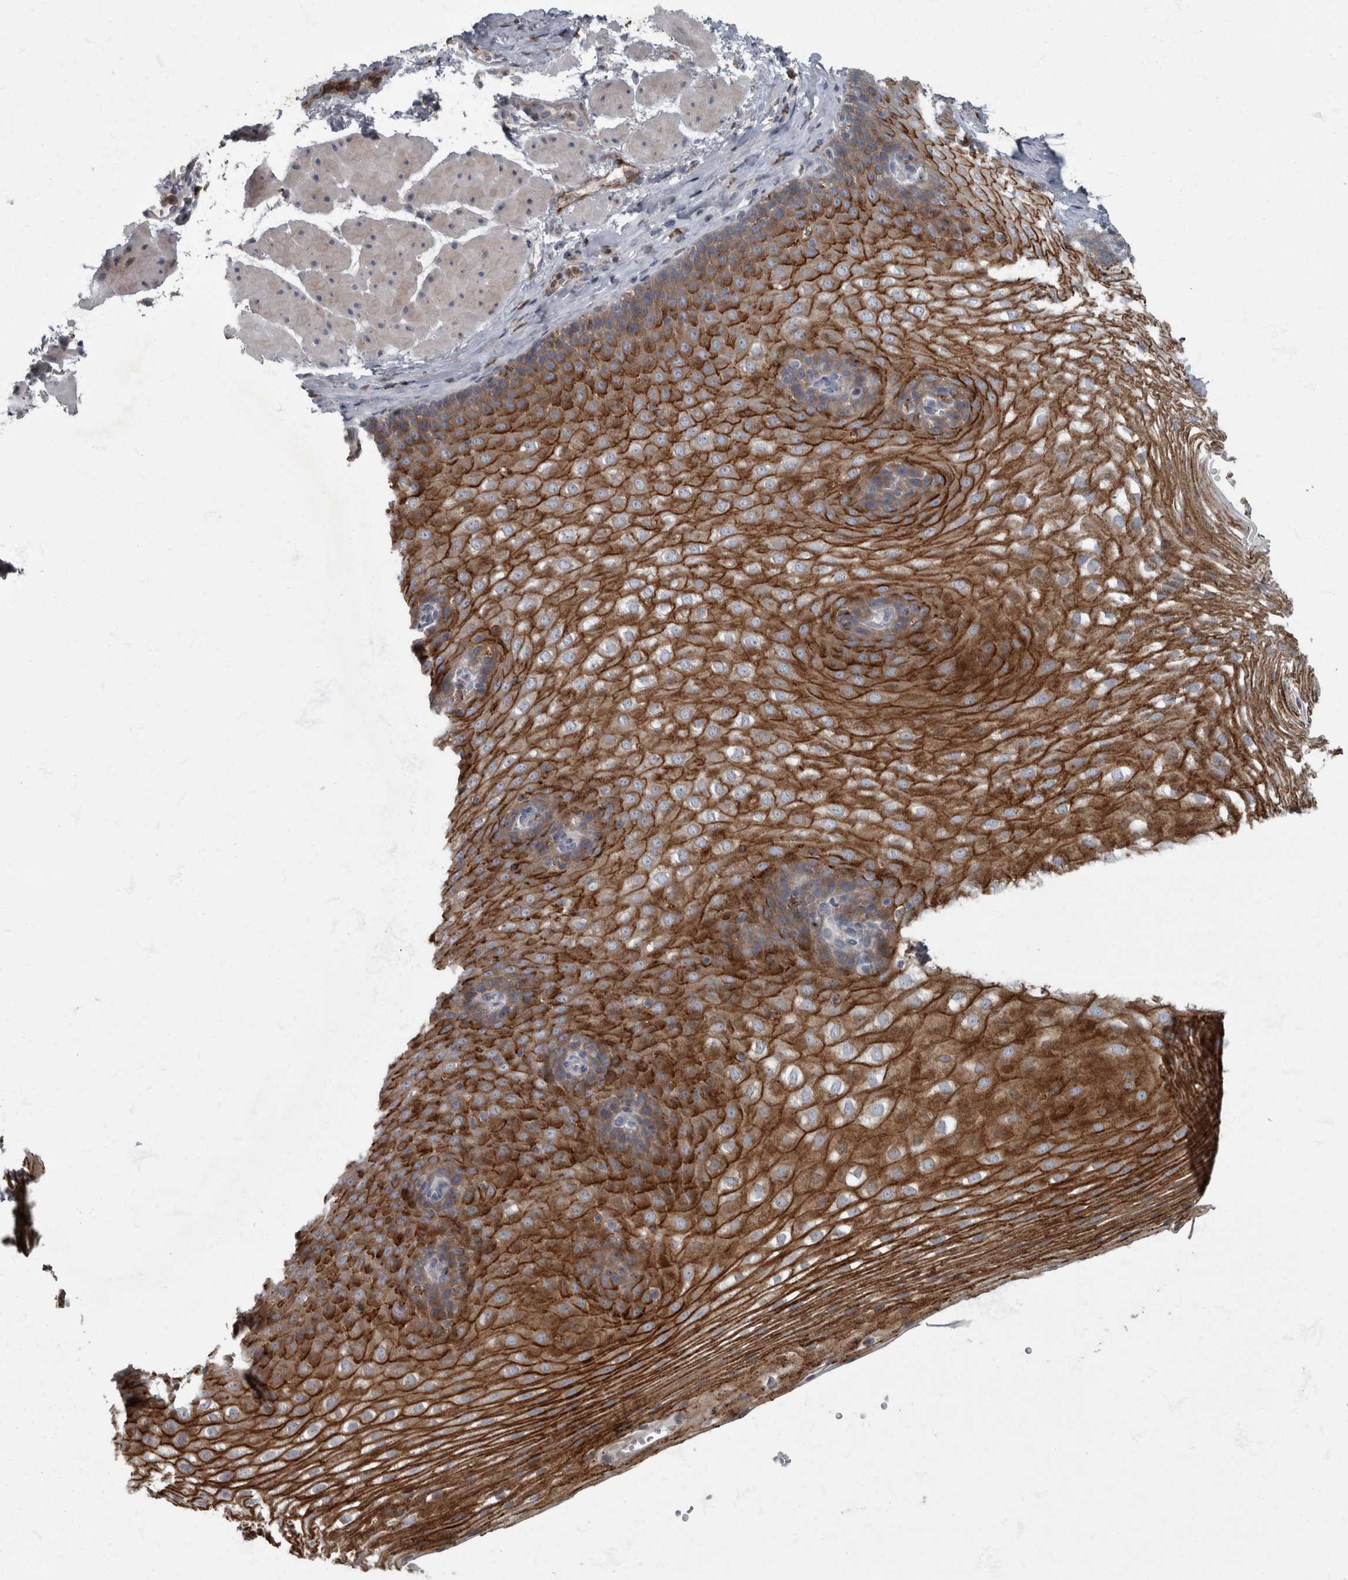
{"staining": {"intensity": "strong", "quantity": "25%-75%", "location": "cytoplasmic/membranous"}, "tissue": "esophagus", "cell_type": "Squamous epithelial cells", "image_type": "normal", "snomed": [{"axis": "morphology", "description": "Normal tissue, NOS"}, {"axis": "topography", "description": "Esophagus"}], "caption": "Squamous epithelial cells demonstrate strong cytoplasmic/membranous staining in about 25%-75% of cells in unremarkable esophagus. The staining is performed using DAB brown chromogen to label protein expression. The nuclei are counter-stained blue using hematoxylin.", "gene": "CDC42BPG", "patient": {"sex": "female", "age": 66}}